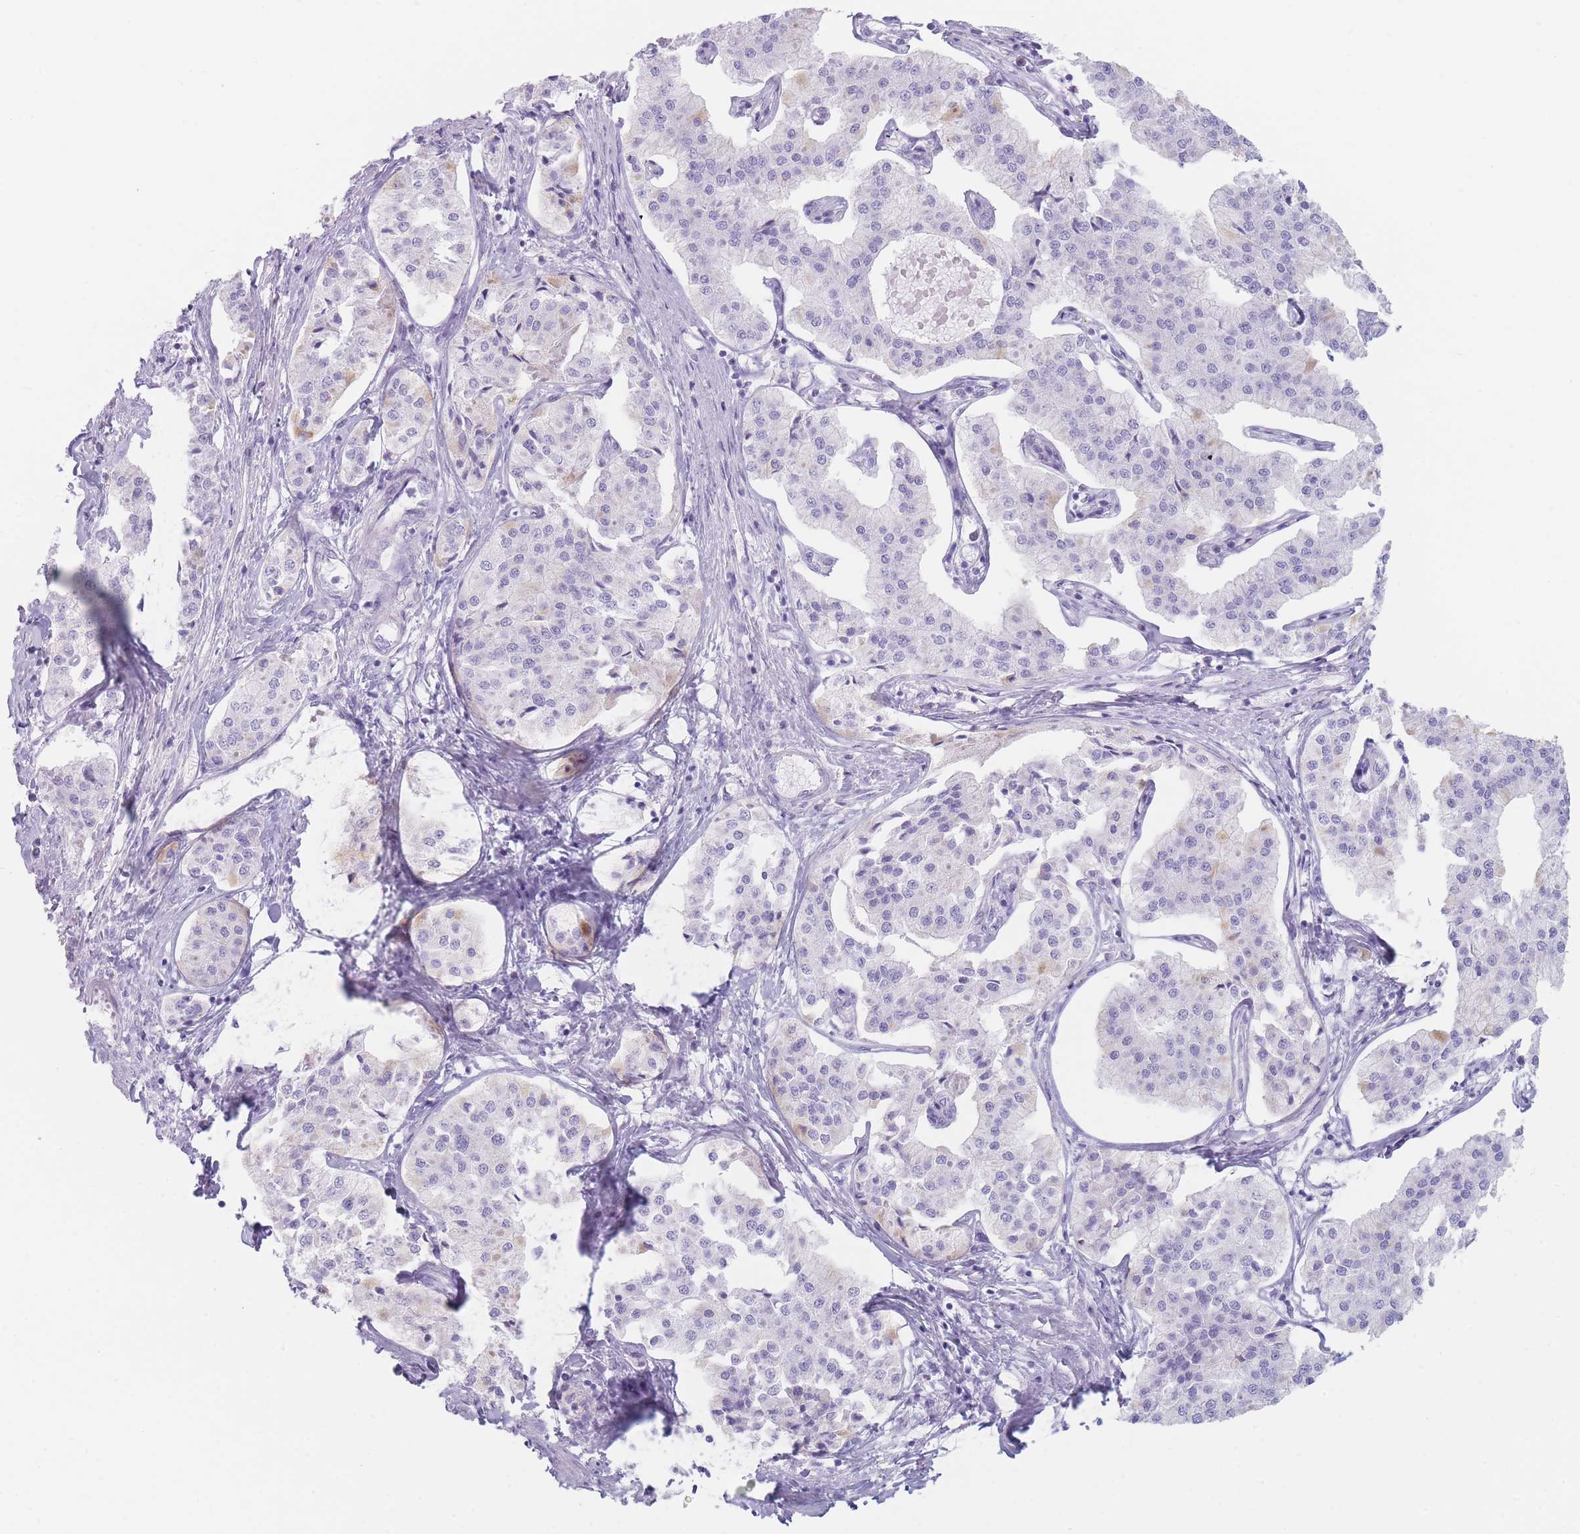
{"staining": {"intensity": "negative", "quantity": "none", "location": "none"}, "tissue": "pancreatic cancer", "cell_type": "Tumor cells", "image_type": "cancer", "snomed": [{"axis": "morphology", "description": "Adenocarcinoma, NOS"}, {"axis": "topography", "description": "Pancreas"}], "caption": "Micrograph shows no protein positivity in tumor cells of adenocarcinoma (pancreatic) tissue. Nuclei are stained in blue.", "gene": "GPR12", "patient": {"sex": "female", "age": 50}}